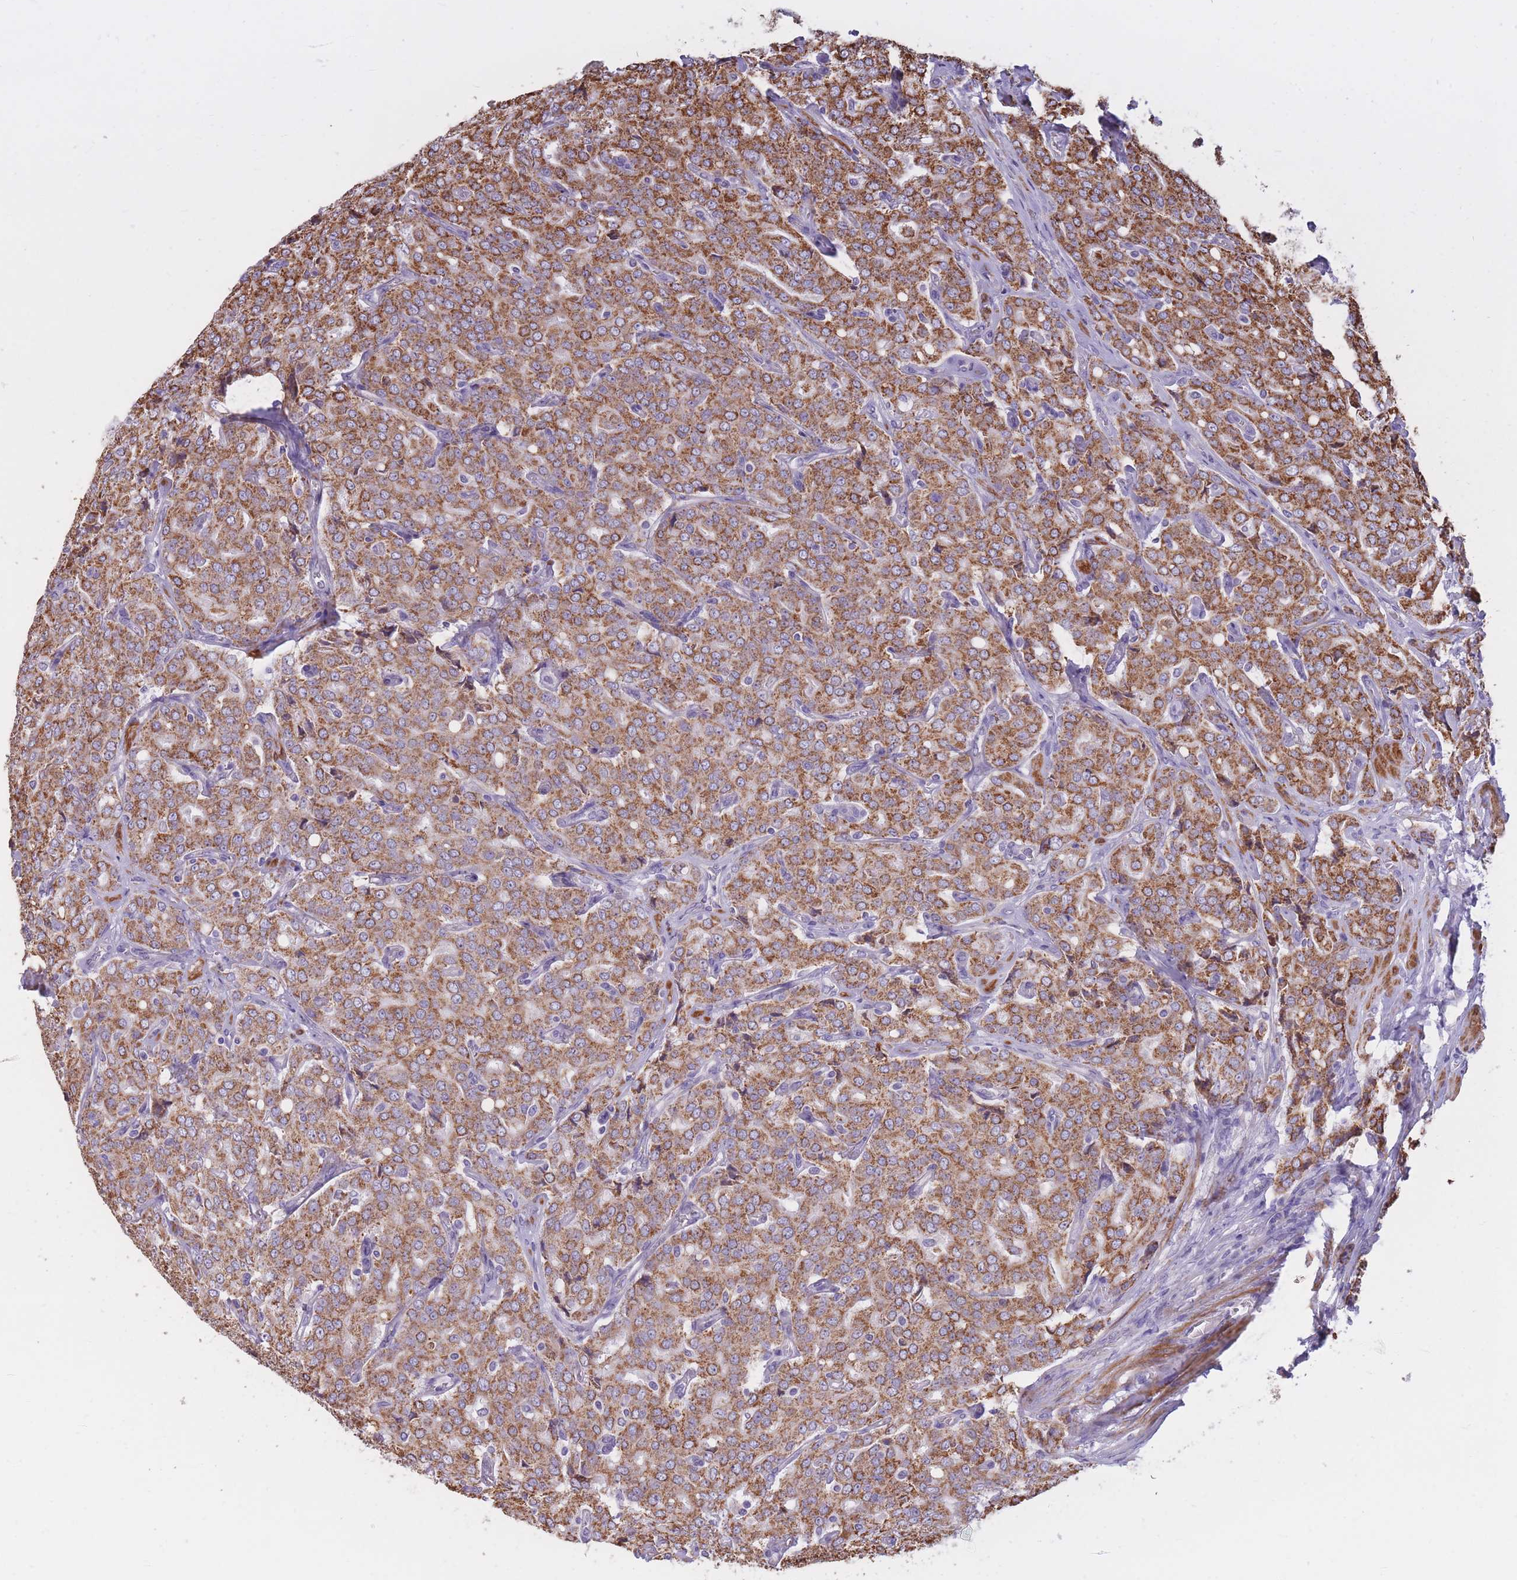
{"staining": {"intensity": "moderate", "quantity": ">75%", "location": "cytoplasmic/membranous"}, "tissue": "prostate cancer", "cell_type": "Tumor cells", "image_type": "cancer", "snomed": [{"axis": "morphology", "description": "Adenocarcinoma, High grade"}, {"axis": "topography", "description": "Prostate"}], "caption": "Immunohistochemical staining of prostate high-grade adenocarcinoma shows medium levels of moderate cytoplasmic/membranous protein staining in approximately >75% of tumor cells.", "gene": "RNF170", "patient": {"sex": "male", "age": 68}}